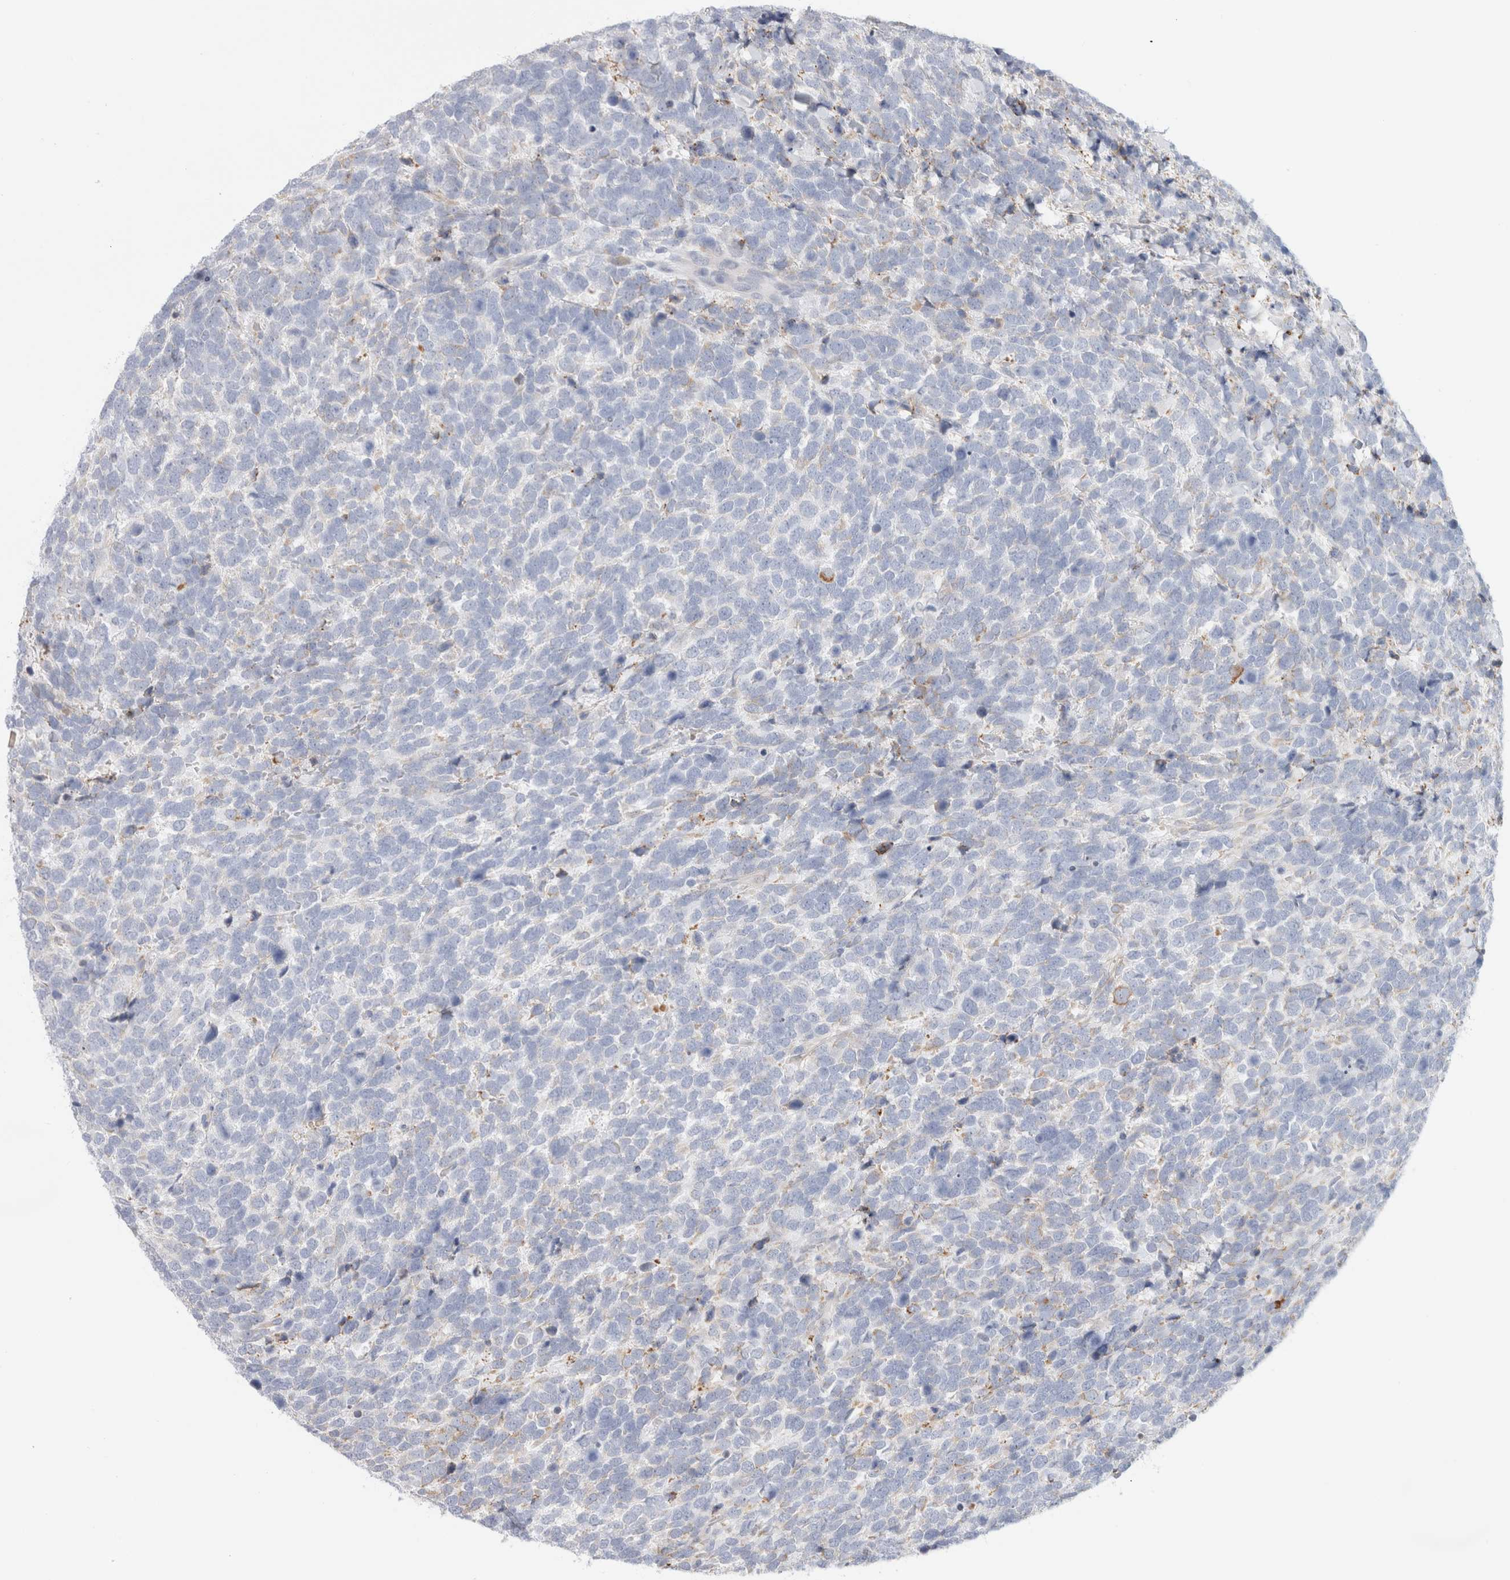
{"staining": {"intensity": "weak", "quantity": "<25%", "location": "cytoplasmic/membranous"}, "tissue": "urothelial cancer", "cell_type": "Tumor cells", "image_type": "cancer", "snomed": [{"axis": "morphology", "description": "Urothelial carcinoma, High grade"}, {"axis": "topography", "description": "Urinary bladder"}], "caption": "This histopathology image is of urothelial cancer stained with immunohistochemistry (IHC) to label a protein in brown with the nuclei are counter-stained blue. There is no expression in tumor cells.", "gene": "CSK", "patient": {"sex": "female", "age": 82}}